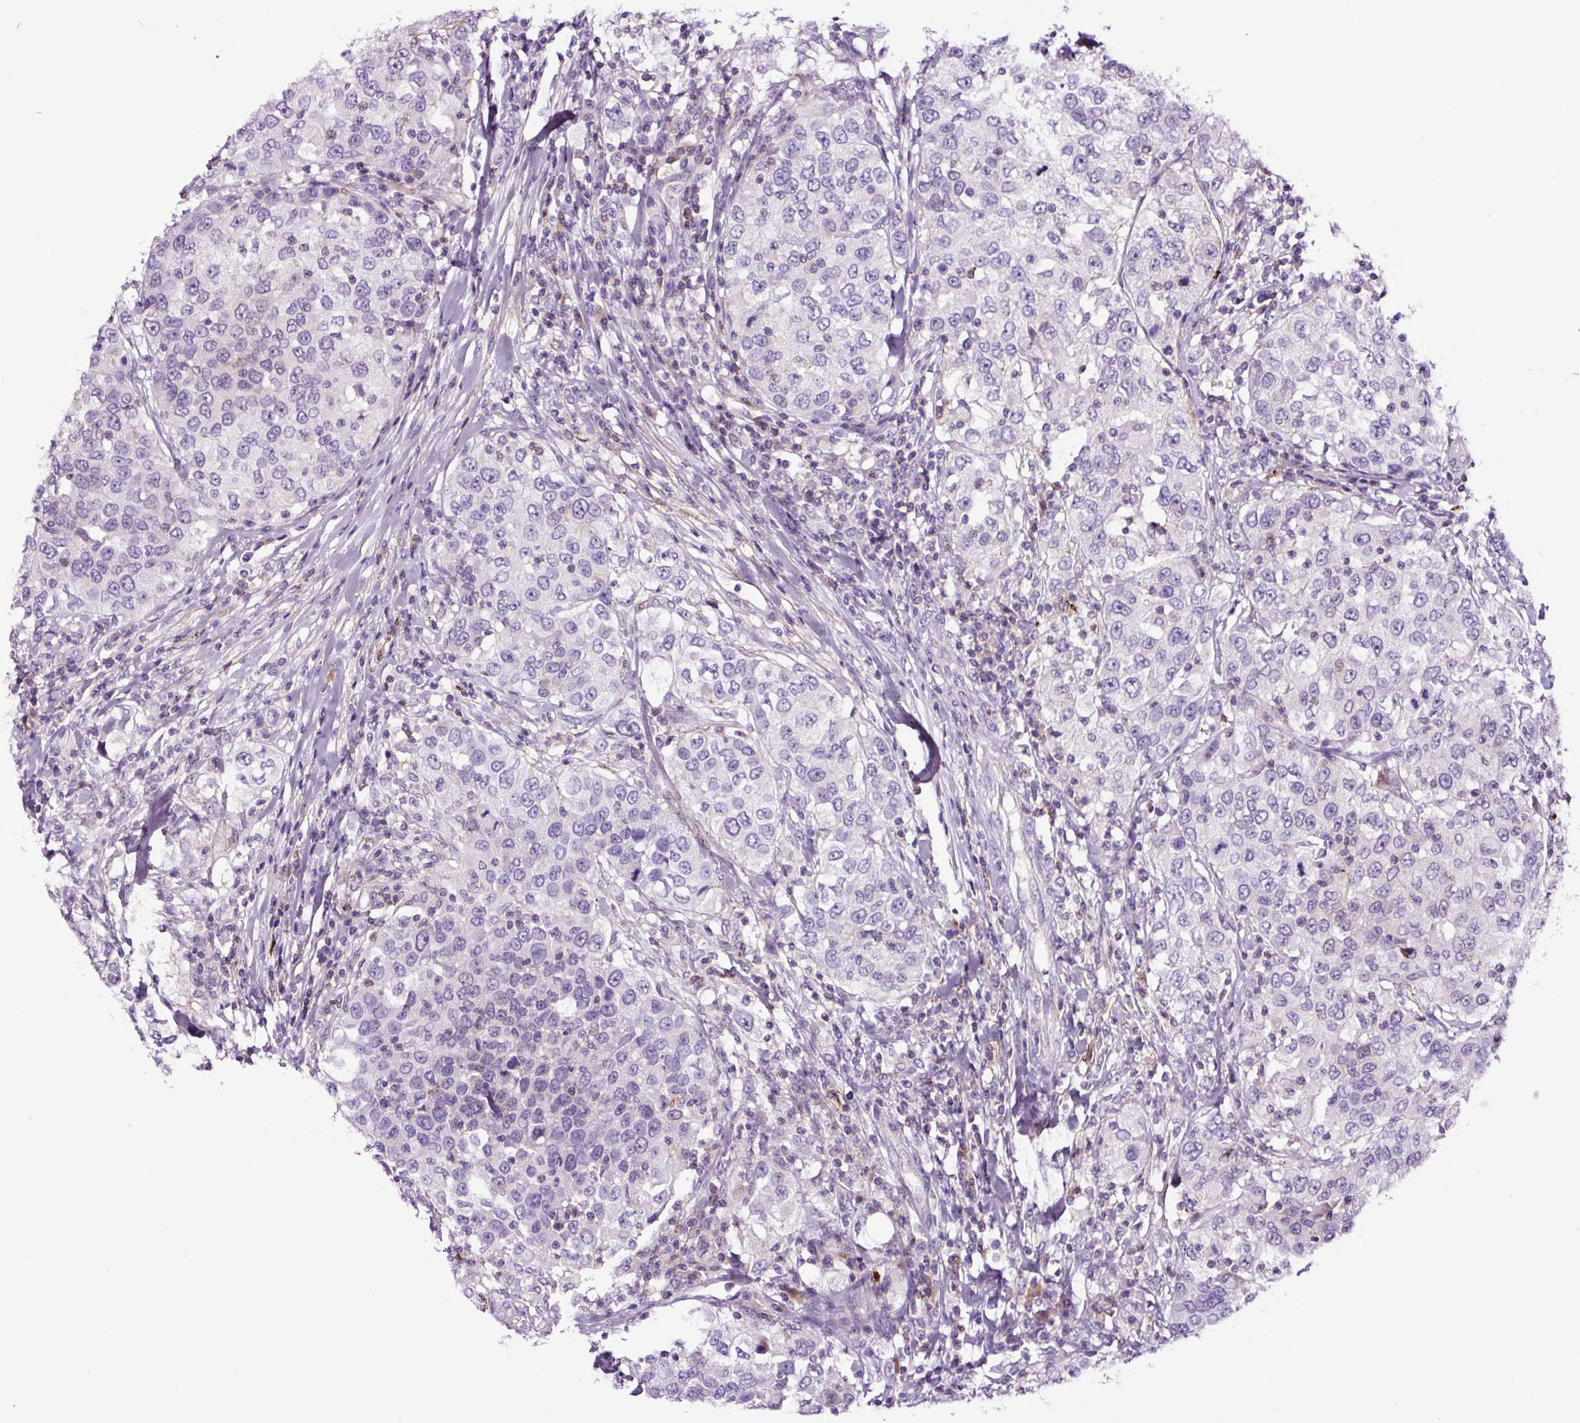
{"staining": {"intensity": "negative", "quantity": "none", "location": "none"}, "tissue": "urothelial cancer", "cell_type": "Tumor cells", "image_type": "cancer", "snomed": [{"axis": "morphology", "description": "Urothelial carcinoma, High grade"}, {"axis": "topography", "description": "Urinary bladder"}], "caption": "Protein analysis of urothelial carcinoma (high-grade) reveals no significant staining in tumor cells.", "gene": "TAFA3", "patient": {"sex": "female", "age": 80}}